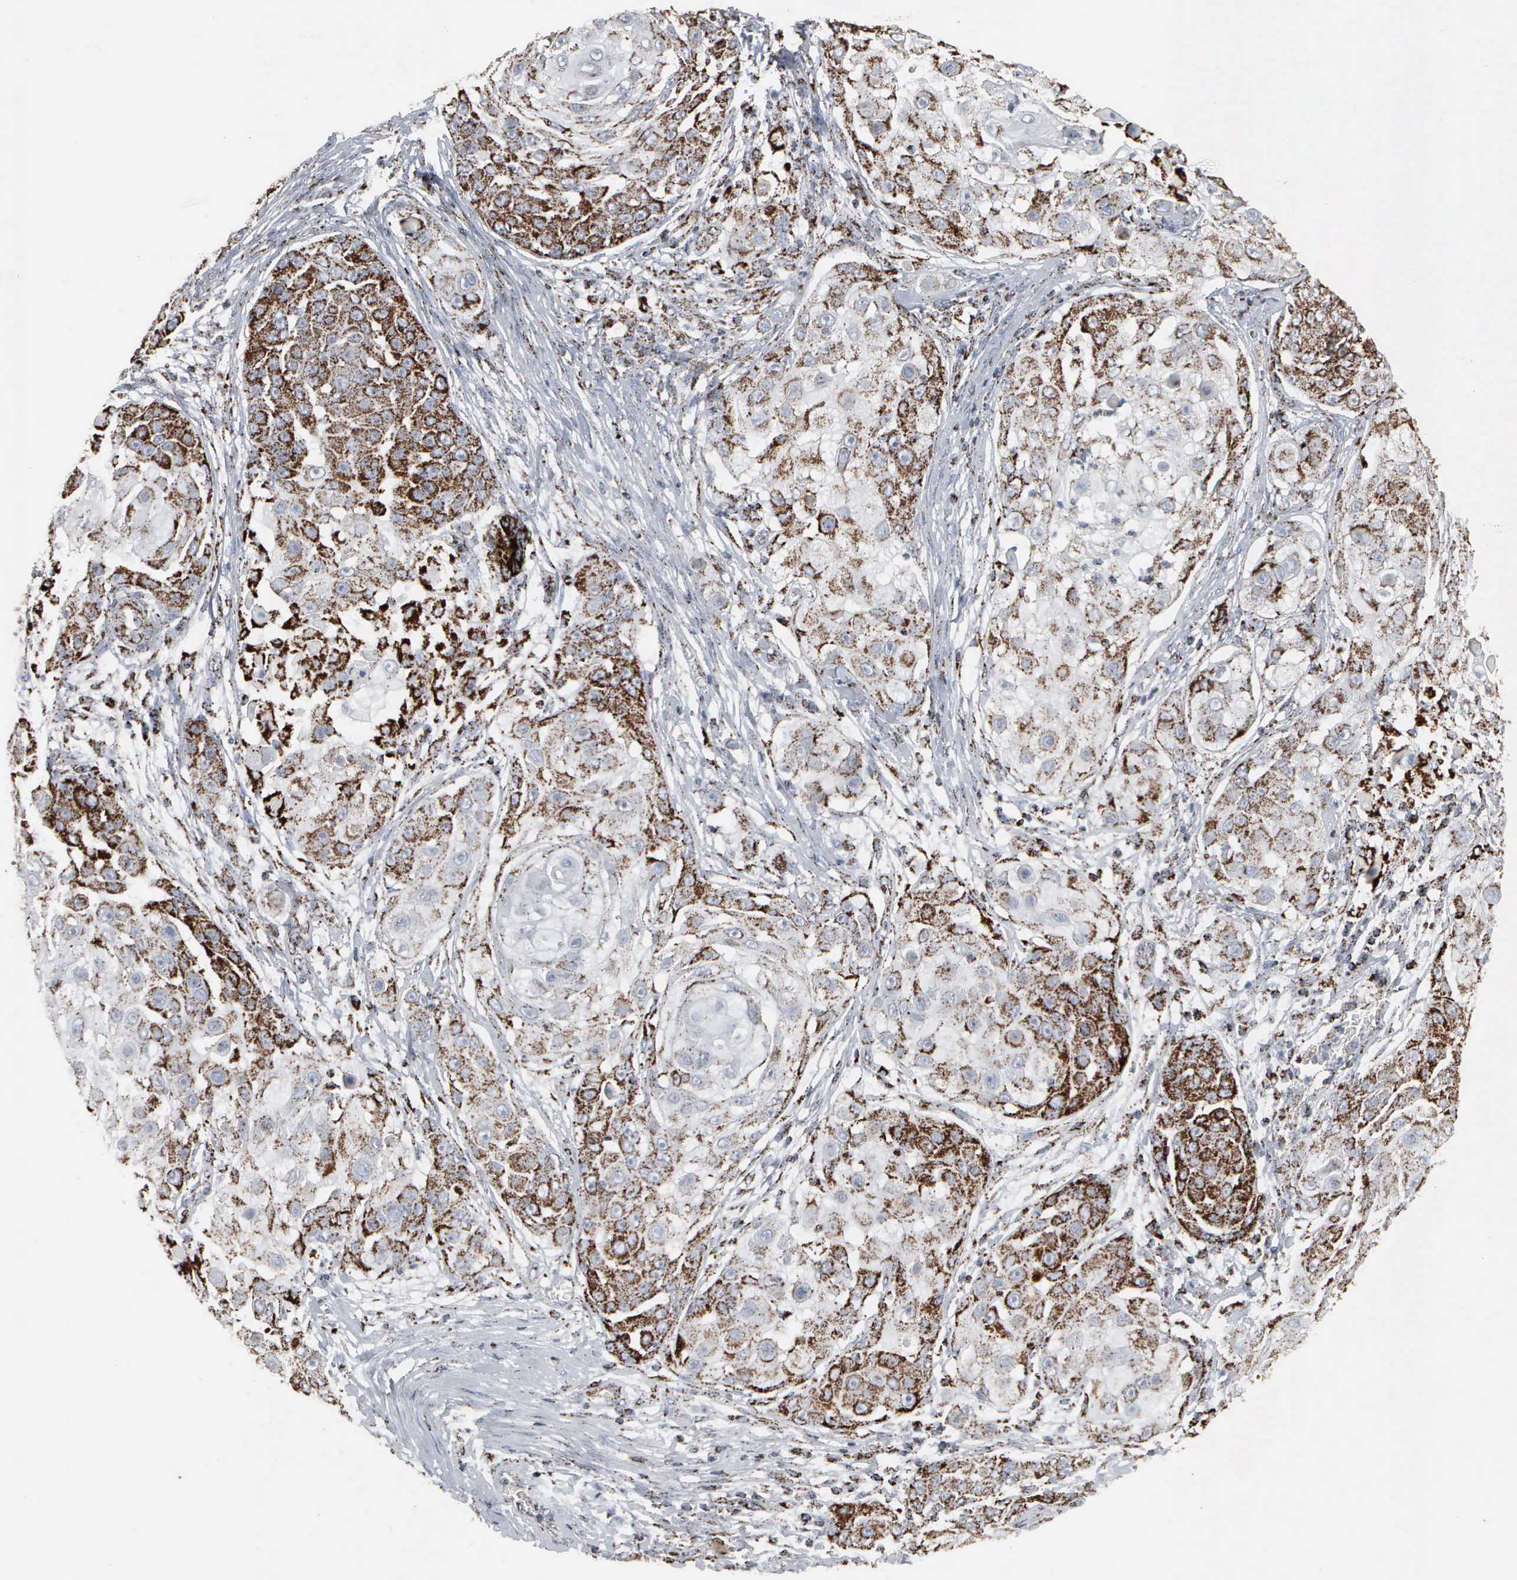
{"staining": {"intensity": "strong", "quantity": "25%-75%", "location": "cytoplasmic/membranous"}, "tissue": "skin cancer", "cell_type": "Tumor cells", "image_type": "cancer", "snomed": [{"axis": "morphology", "description": "Squamous cell carcinoma, NOS"}, {"axis": "topography", "description": "Skin"}], "caption": "Strong cytoplasmic/membranous positivity for a protein is appreciated in about 25%-75% of tumor cells of skin squamous cell carcinoma using immunohistochemistry.", "gene": "HSPA9", "patient": {"sex": "female", "age": 57}}